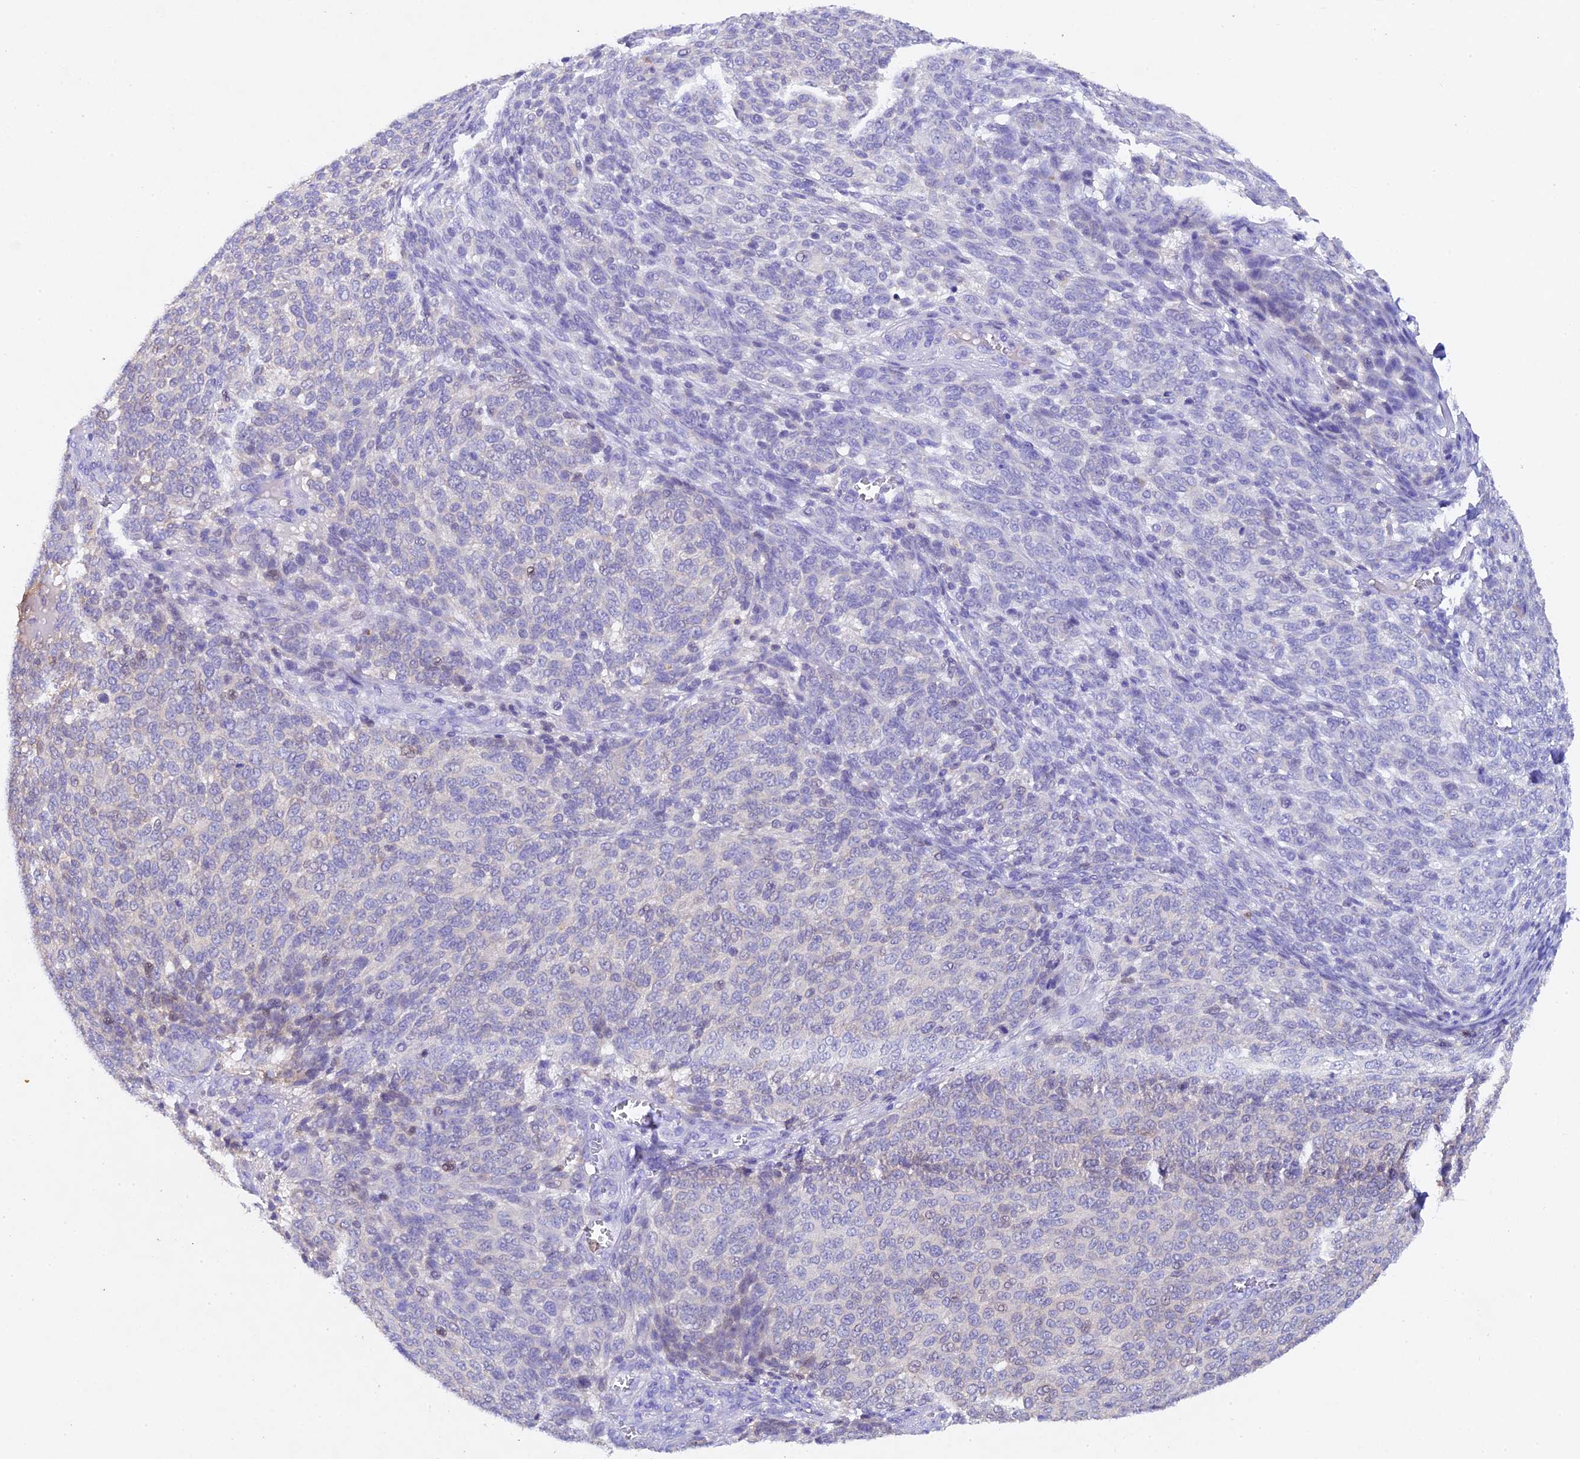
{"staining": {"intensity": "negative", "quantity": "none", "location": "none"}, "tissue": "melanoma", "cell_type": "Tumor cells", "image_type": "cancer", "snomed": [{"axis": "morphology", "description": "Malignant melanoma, NOS"}, {"axis": "topography", "description": "Skin"}], "caption": "Melanoma was stained to show a protein in brown. There is no significant positivity in tumor cells.", "gene": "TGDS", "patient": {"sex": "male", "age": 49}}